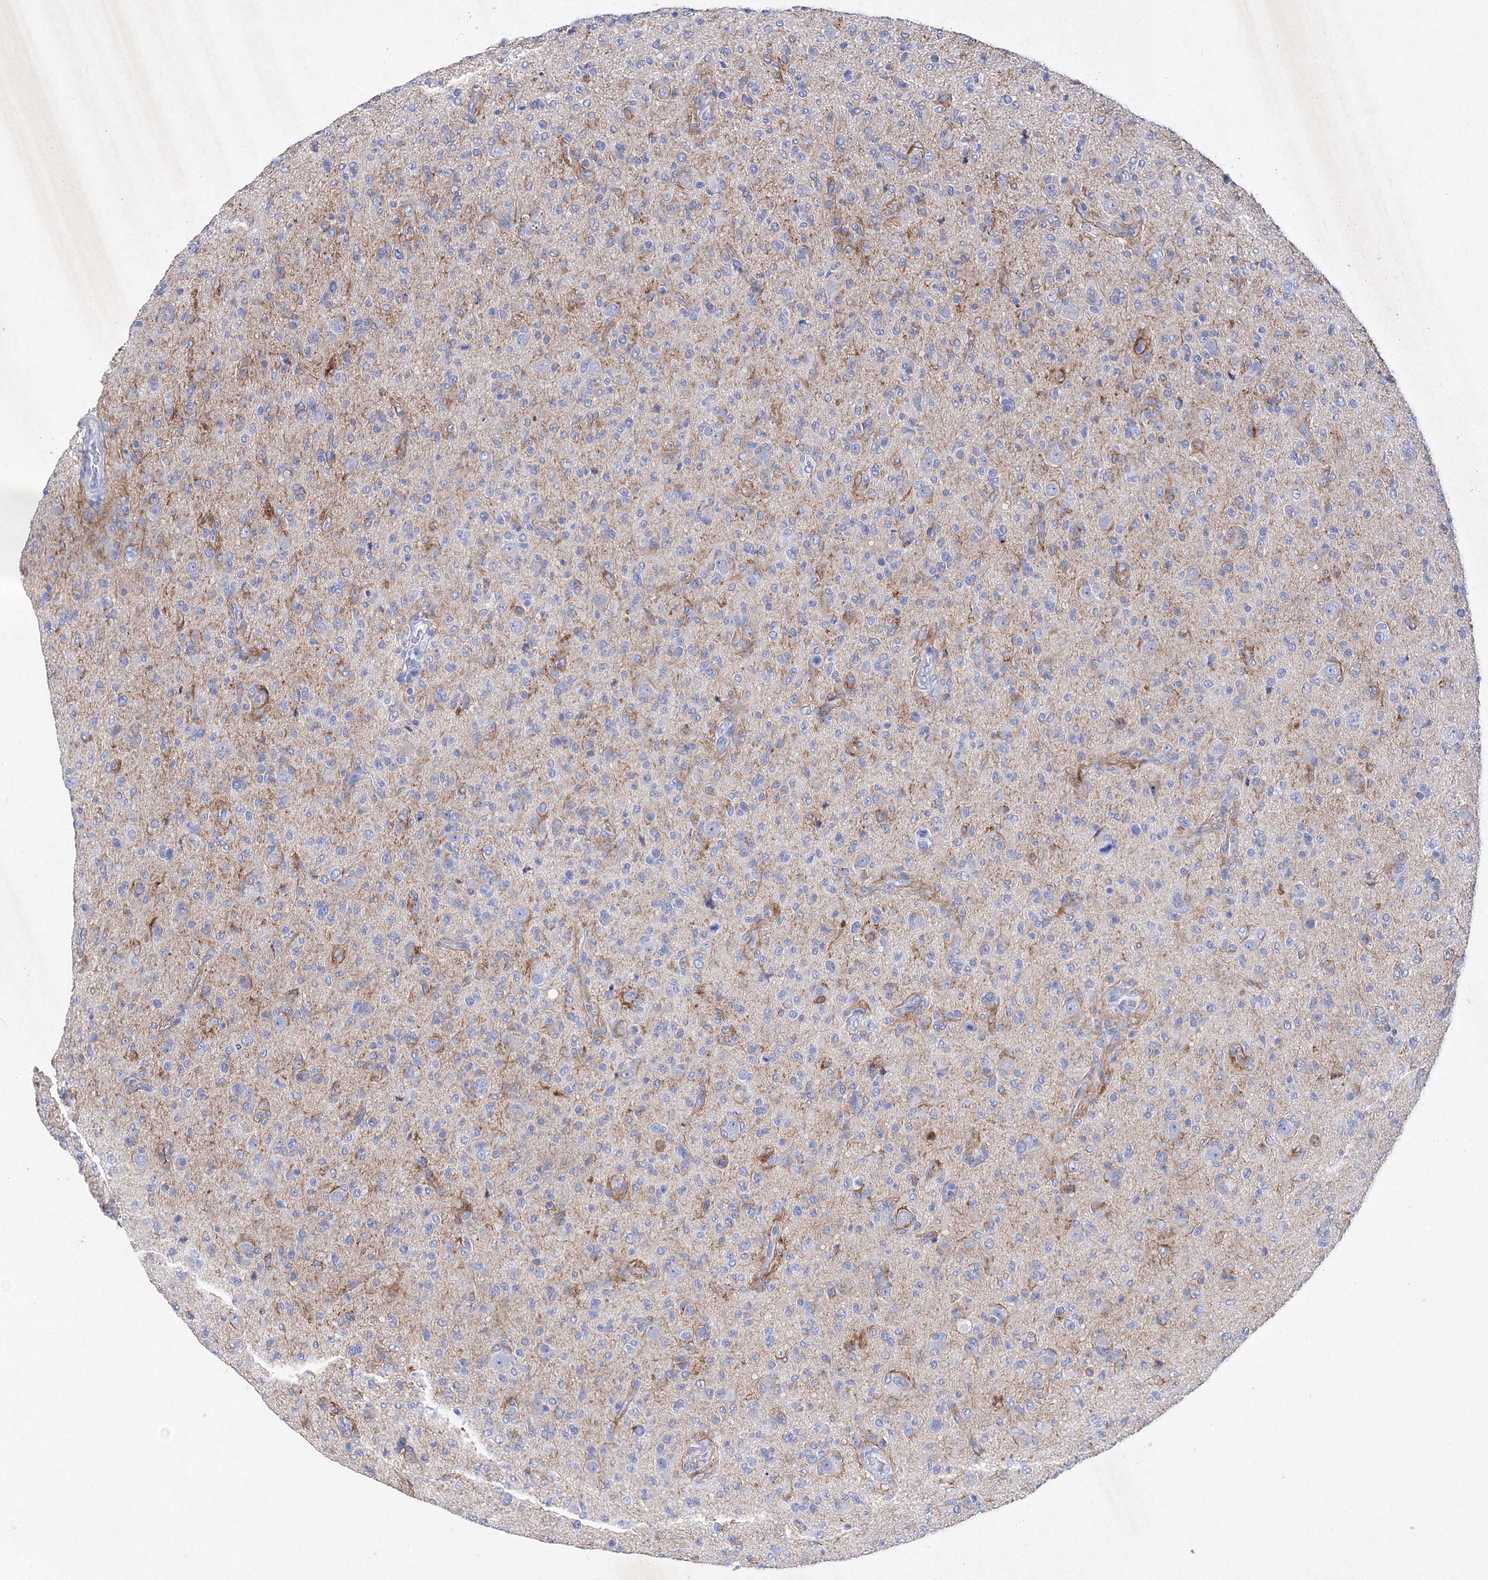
{"staining": {"intensity": "negative", "quantity": "none", "location": "none"}, "tissue": "glioma", "cell_type": "Tumor cells", "image_type": "cancer", "snomed": [{"axis": "morphology", "description": "Glioma, malignant, High grade"}, {"axis": "topography", "description": "Brain"}], "caption": "A high-resolution photomicrograph shows immunohistochemistry (IHC) staining of high-grade glioma (malignant), which demonstrates no significant positivity in tumor cells.", "gene": "GPN1", "patient": {"sex": "female", "age": 57}}